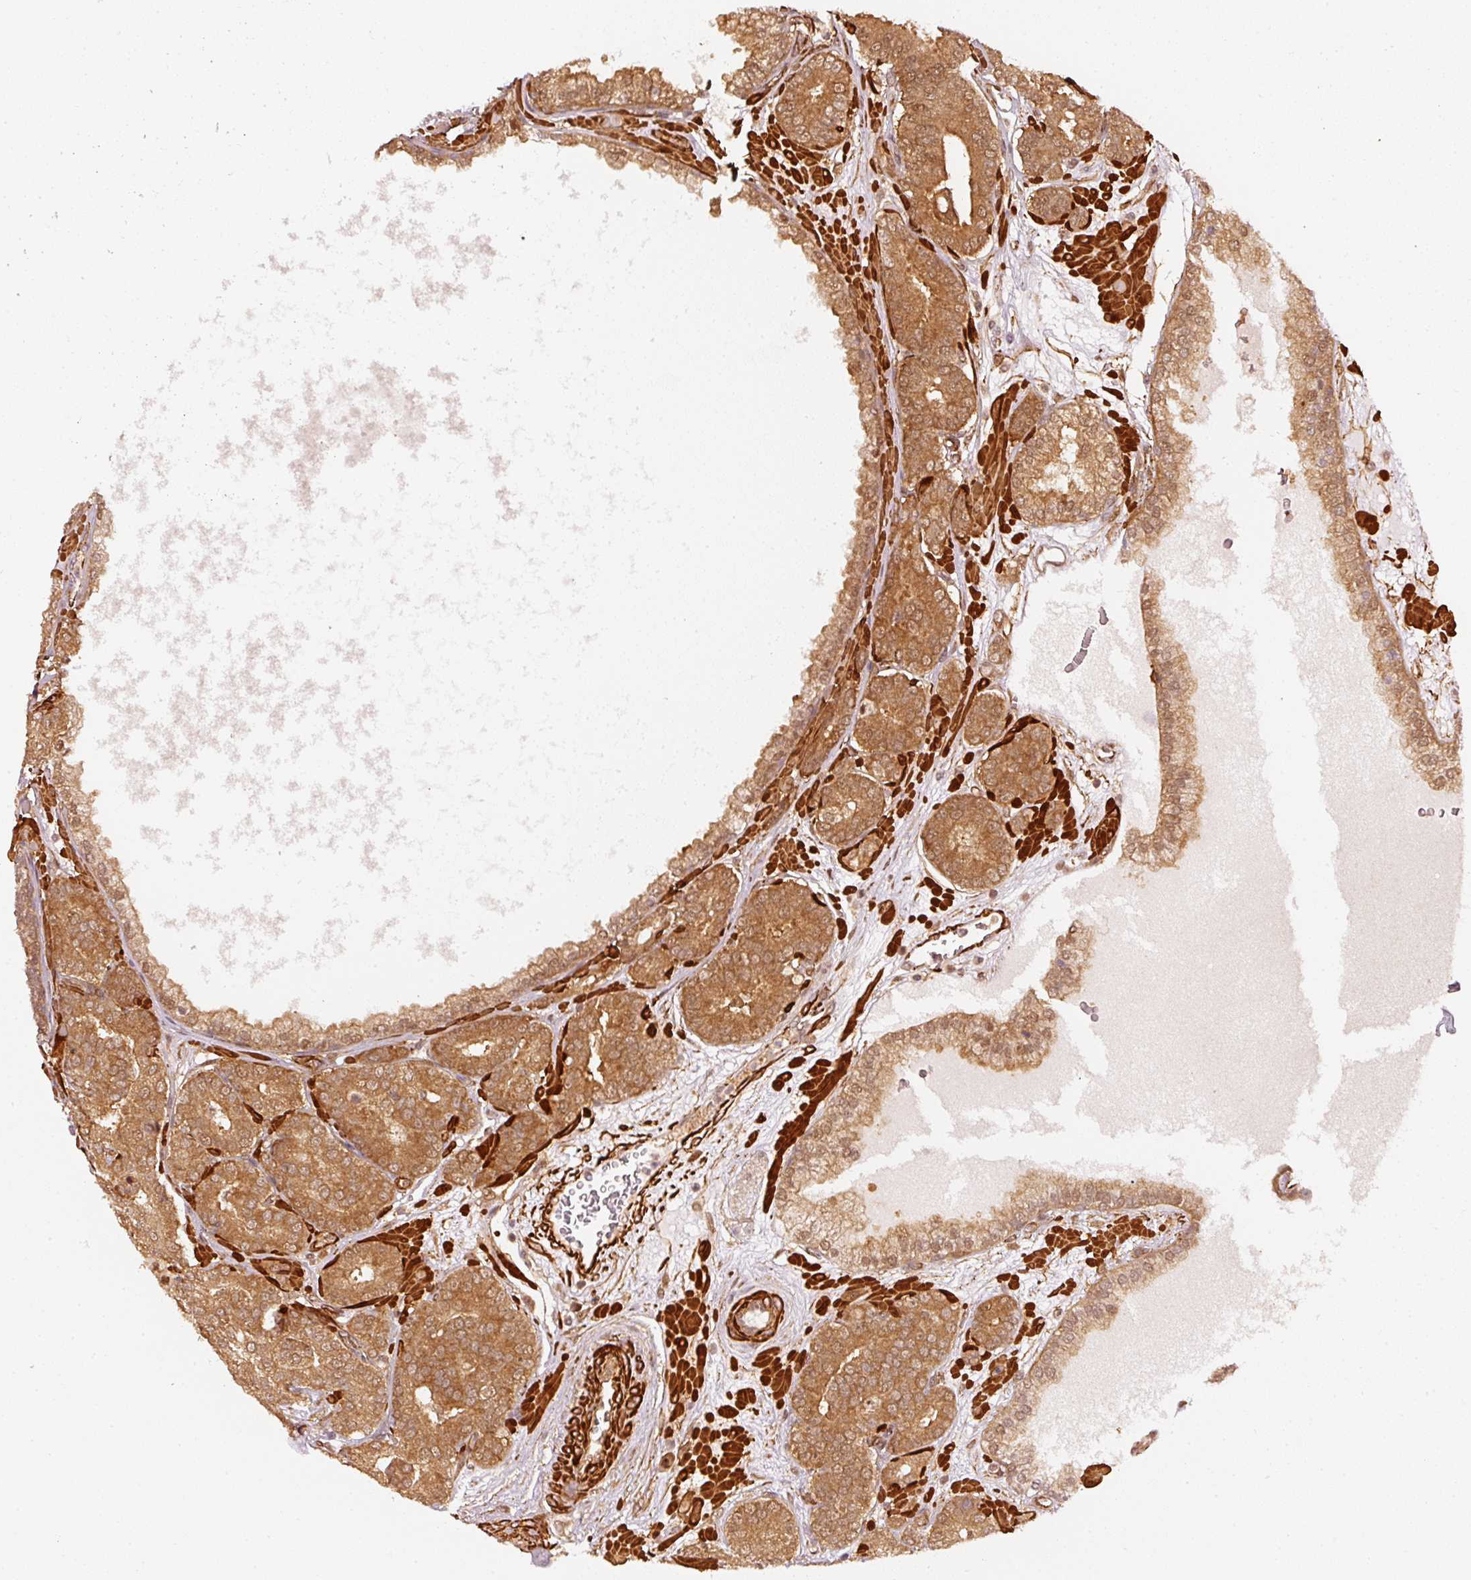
{"staining": {"intensity": "moderate", "quantity": ">75%", "location": "cytoplasmic/membranous,nuclear"}, "tissue": "prostate cancer", "cell_type": "Tumor cells", "image_type": "cancer", "snomed": [{"axis": "morphology", "description": "Adenocarcinoma, High grade"}, {"axis": "topography", "description": "Prostate"}], "caption": "Protein expression analysis of human prostate cancer reveals moderate cytoplasmic/membranous and nuclear staining in approximately >75% of tumor cells.", "gene": "PSMD1", "patient": {"sex": "male", "age": 66}}